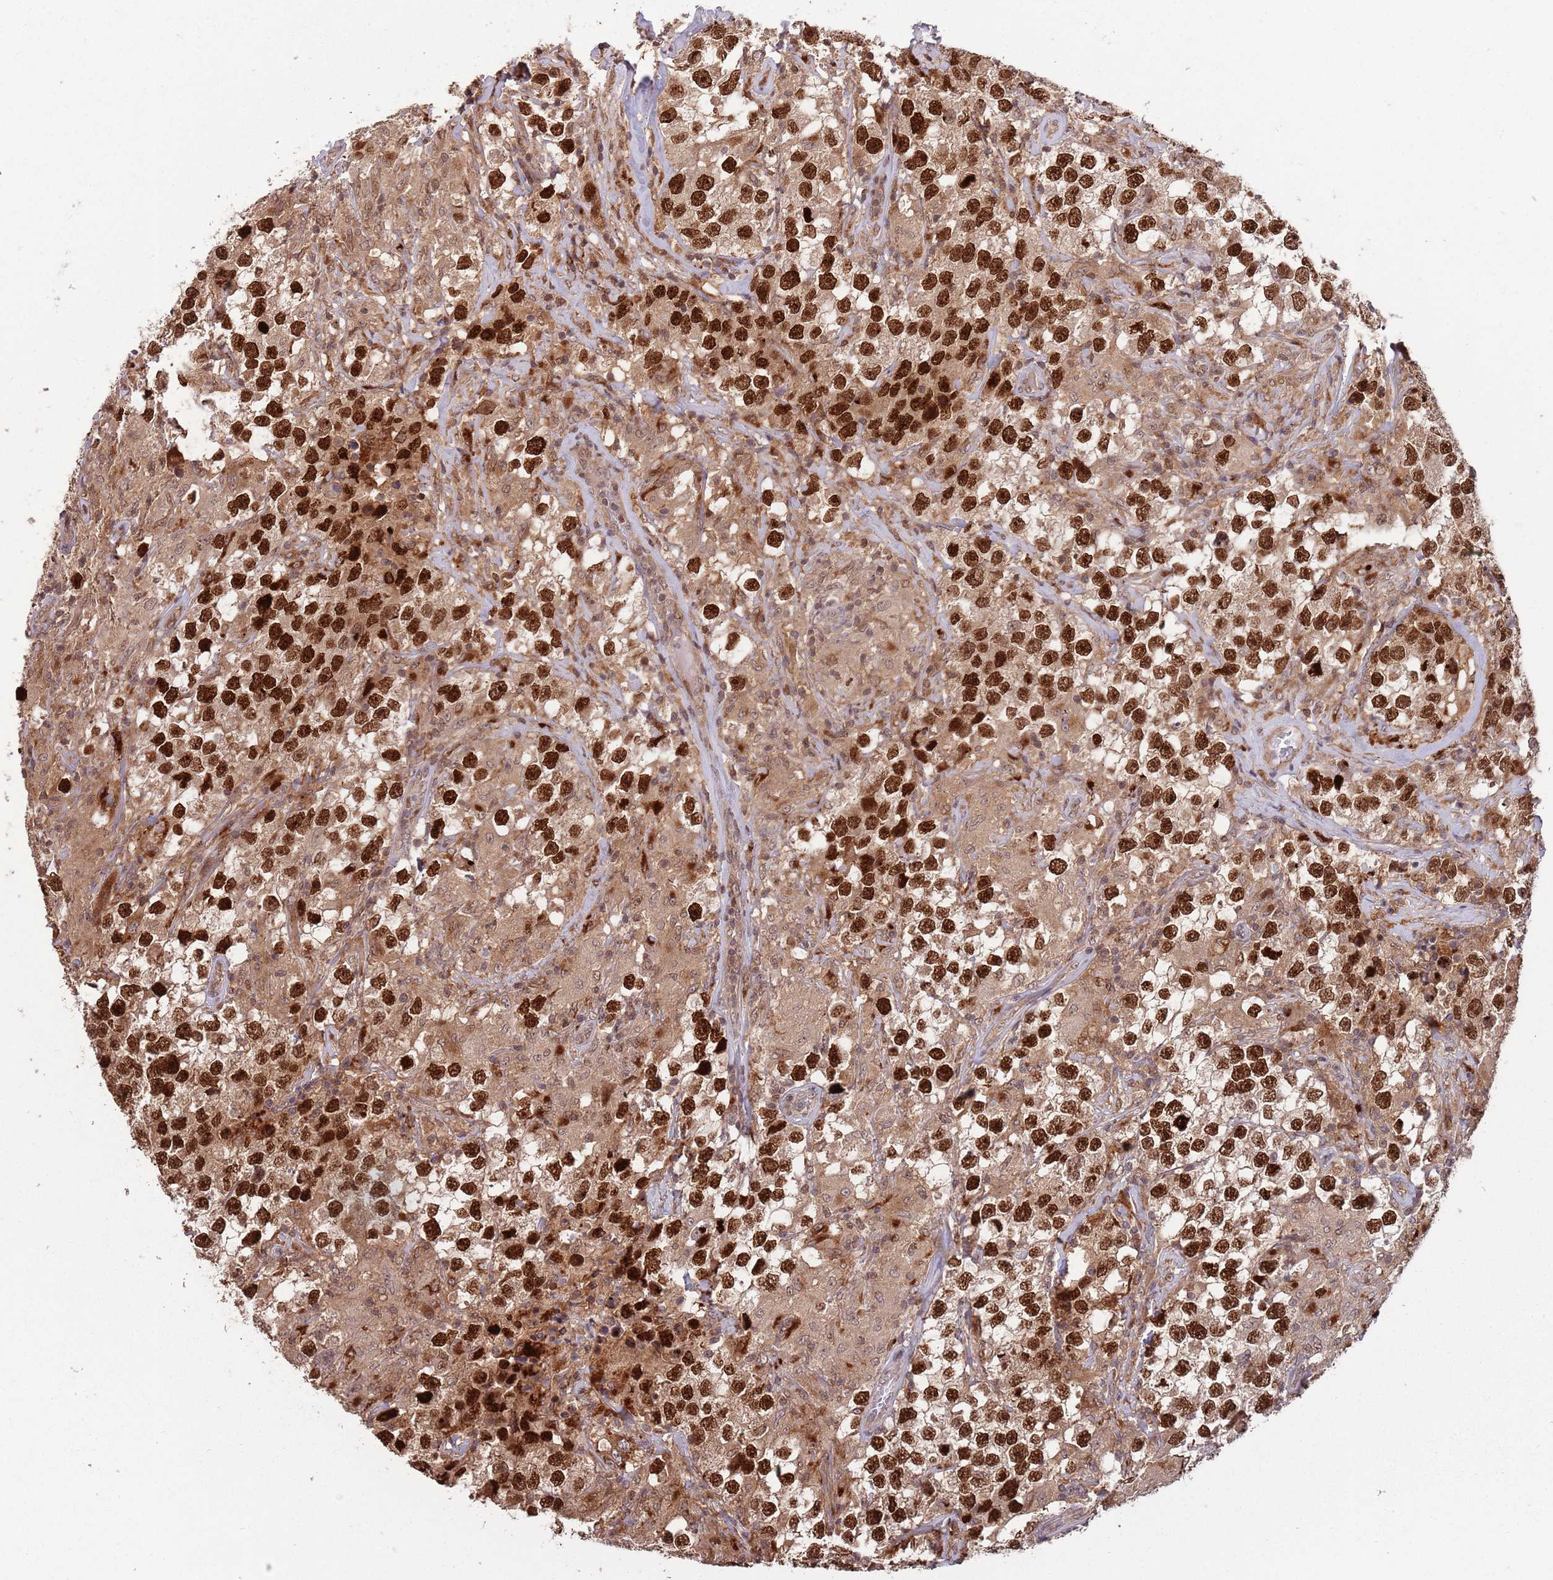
{"staining": {"intensity": "strong", "quantity": ">75%", "location": "nuclear"}, "tissue": "testis cancer", "cell_type": "Tumor cells", "image_type": "cancer", "snomed": [{"axis": "morphology", "description": "Seminoma, NOS"}, {"axis": "topography", "description": "Testis"}], "caption": "Tumor cells reveal high levels of strong nuclear staining in approximately >75% of cells in testis cancer (seminoma).", "gene": "SALL1", "patient": {"sex": "male", "age": 46}}